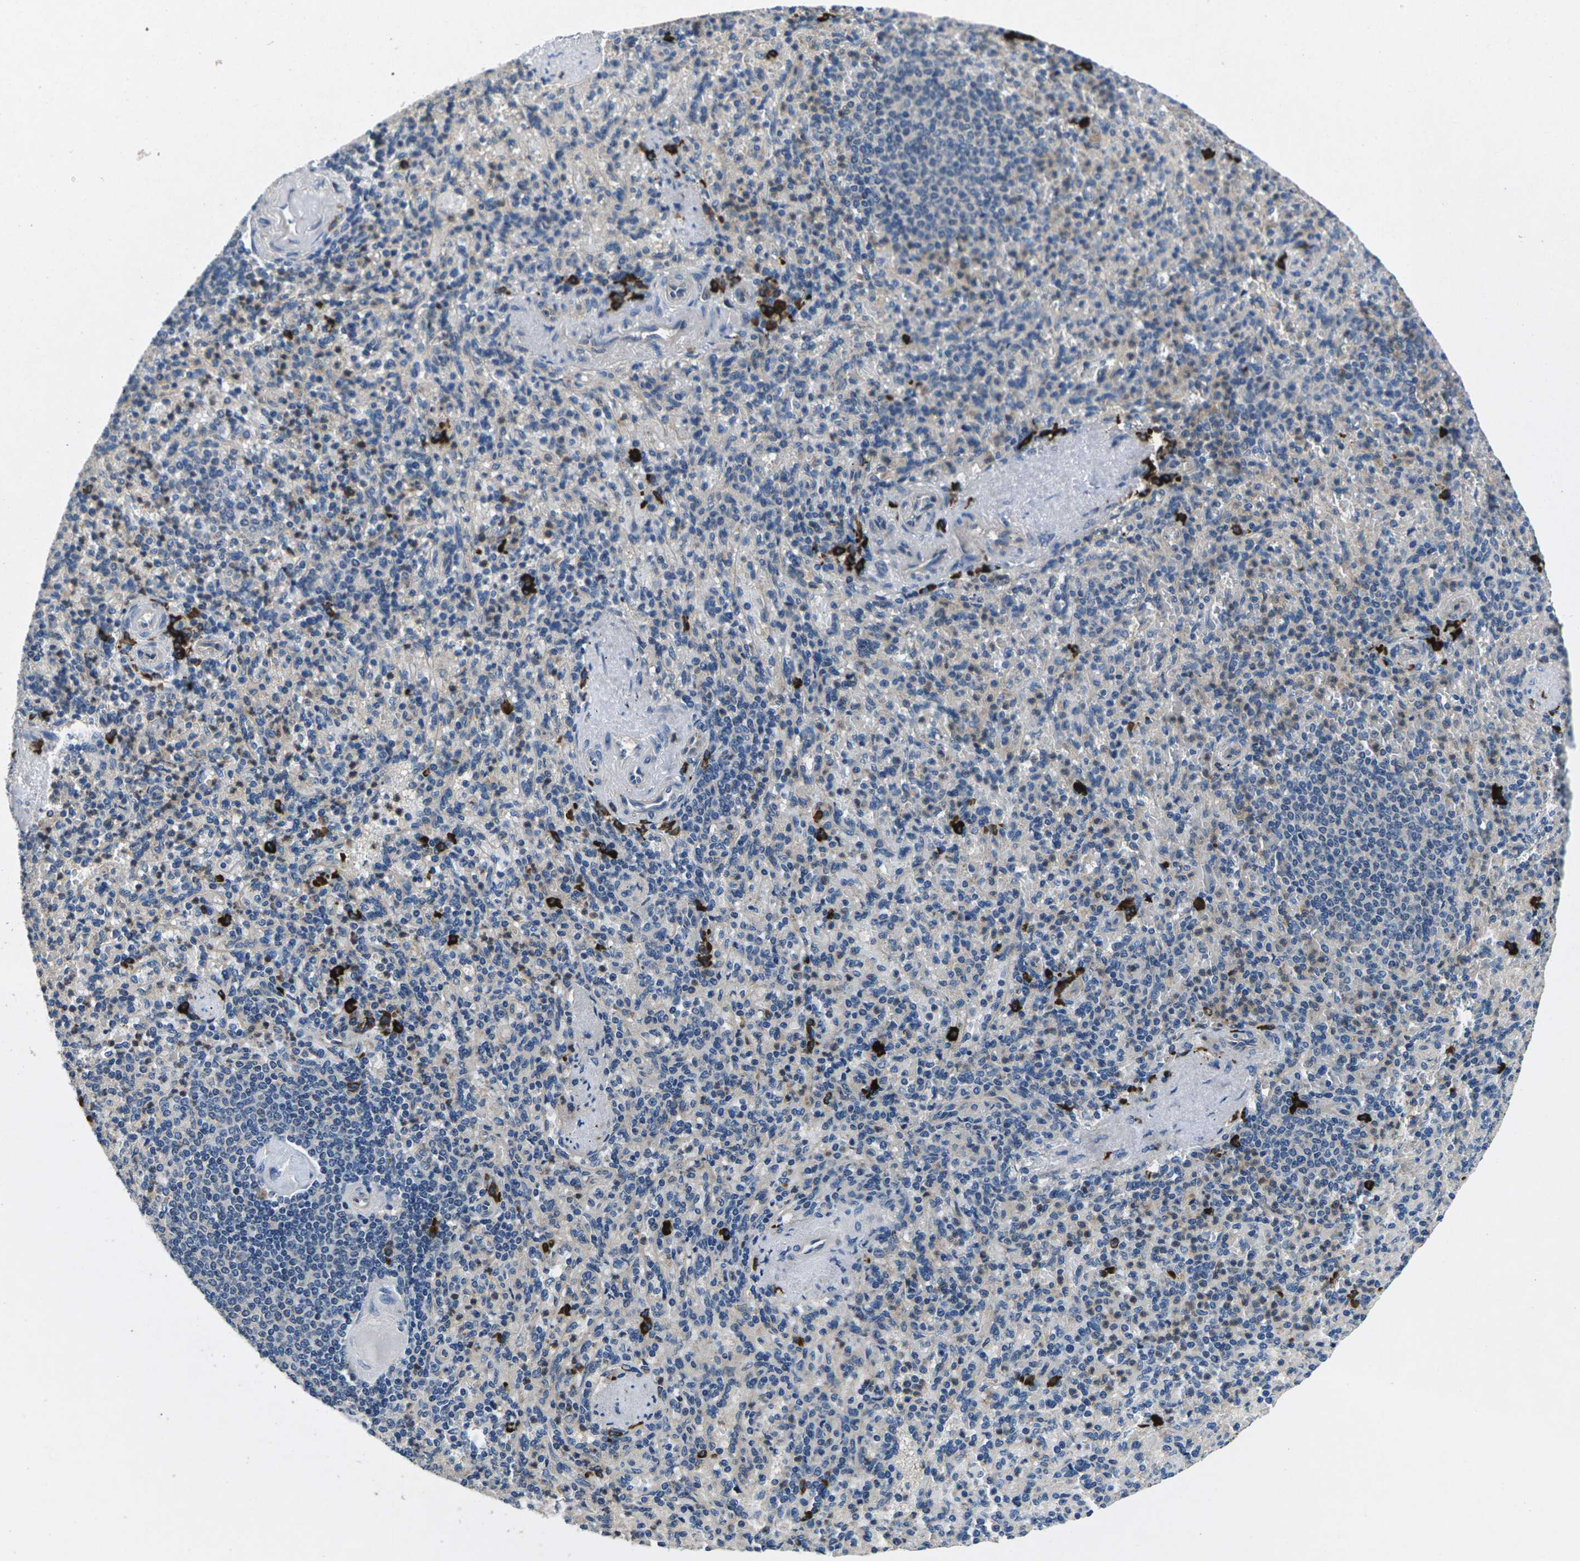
{"staining": {"intensity": "strong", "quantity": "<25%", "location": "cytoplasmic/membranous"}, "tissue": "spleen", "cell_type": "Cells in red pulp", "image_type": "normal", "snomed": [{"axis": "morphology", "description": "Normal tissue, NOS"}, {"axis": "topography", "description": "Spleen"}], "caption": "Immunohistochemistry (DAB (3,3'-diaminobenzidine)) staining of benign human spleen shows strong cytoplasmic/membranous protein expression in about <25% of cells in red pulp.", "gene": "PLCE1", "patient": {"sex": "female", "age": 74}}